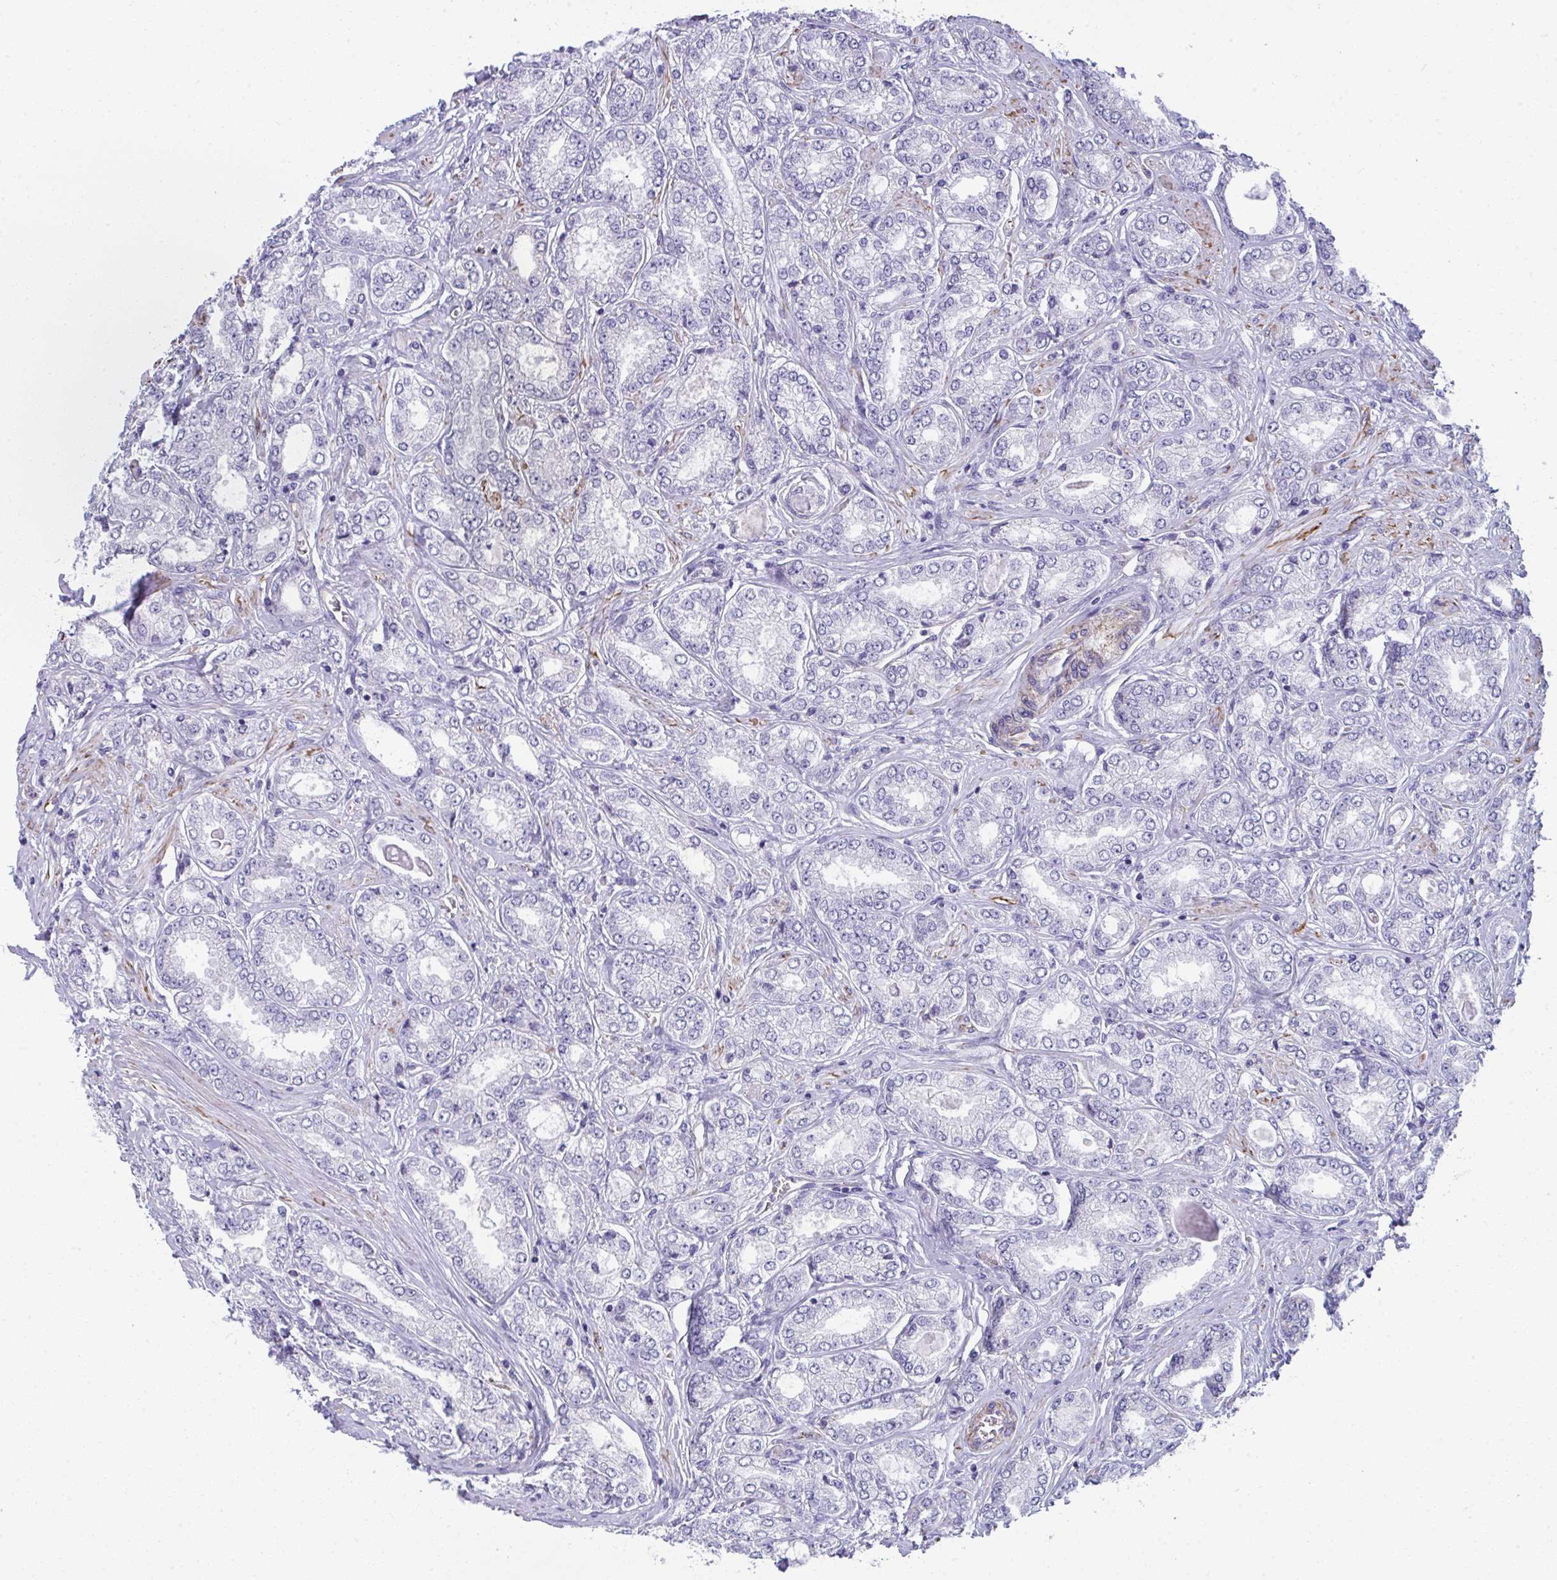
{"staining": {"intensity": "negative", "quantity": "none", "location": "none"}, "tissue": "prostate cancer", "cell_type": "Tumor cells", "image_type": "cancer", "snomed": [{"axis": "morphology", "description": "Adenocarcinoma, High grade"}, {"axis": "topography", "description": "Prostate"}], "caption": "IHC image of neoplastic tissue: human prostate cancer stained with DAB demonstrates no significant protein staining in tumor cells.", "gene": "MYL12A", "patient": {"sex": "male", "age": 68}}